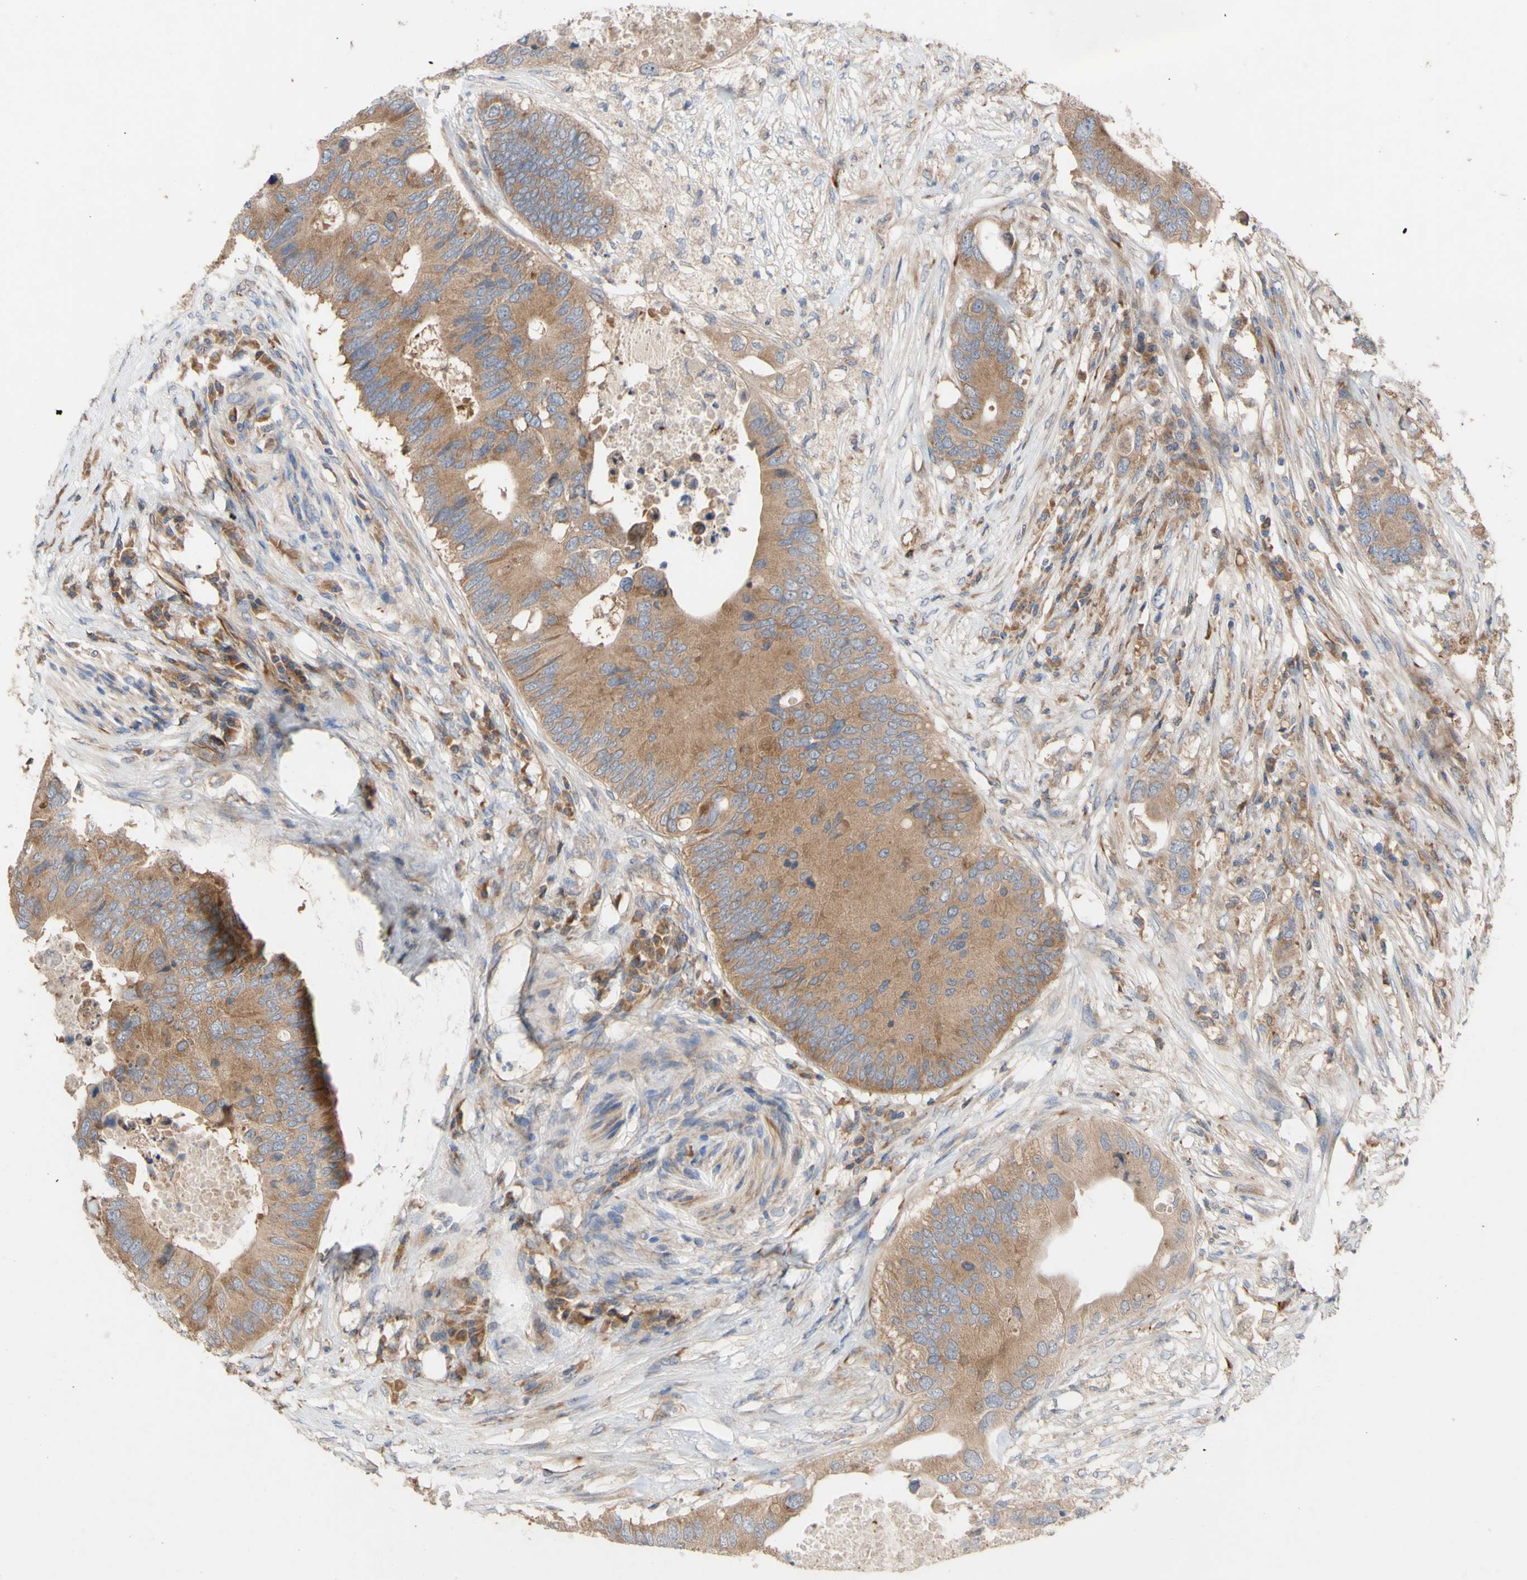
{"staining": {"intensity": "moderate", "quantity": ">75%", "location": "cytoplasmic/membranous"}, "tissue": "colorectal cancer", "cell_type": "Tumor cells", "image_type": "cancer", "snomed": [{"axis": "morphology", "description": "Adenocarcinoma, NOS"}, {"axis": "topography", "description": "Colon"}], "caption": "Colorectal adenocarcinoma stained with a protein marker exhibits moderate staining in tumor cells.", "gene": "EIF2S3", "patient": {"sex": "male", "age": 71}}